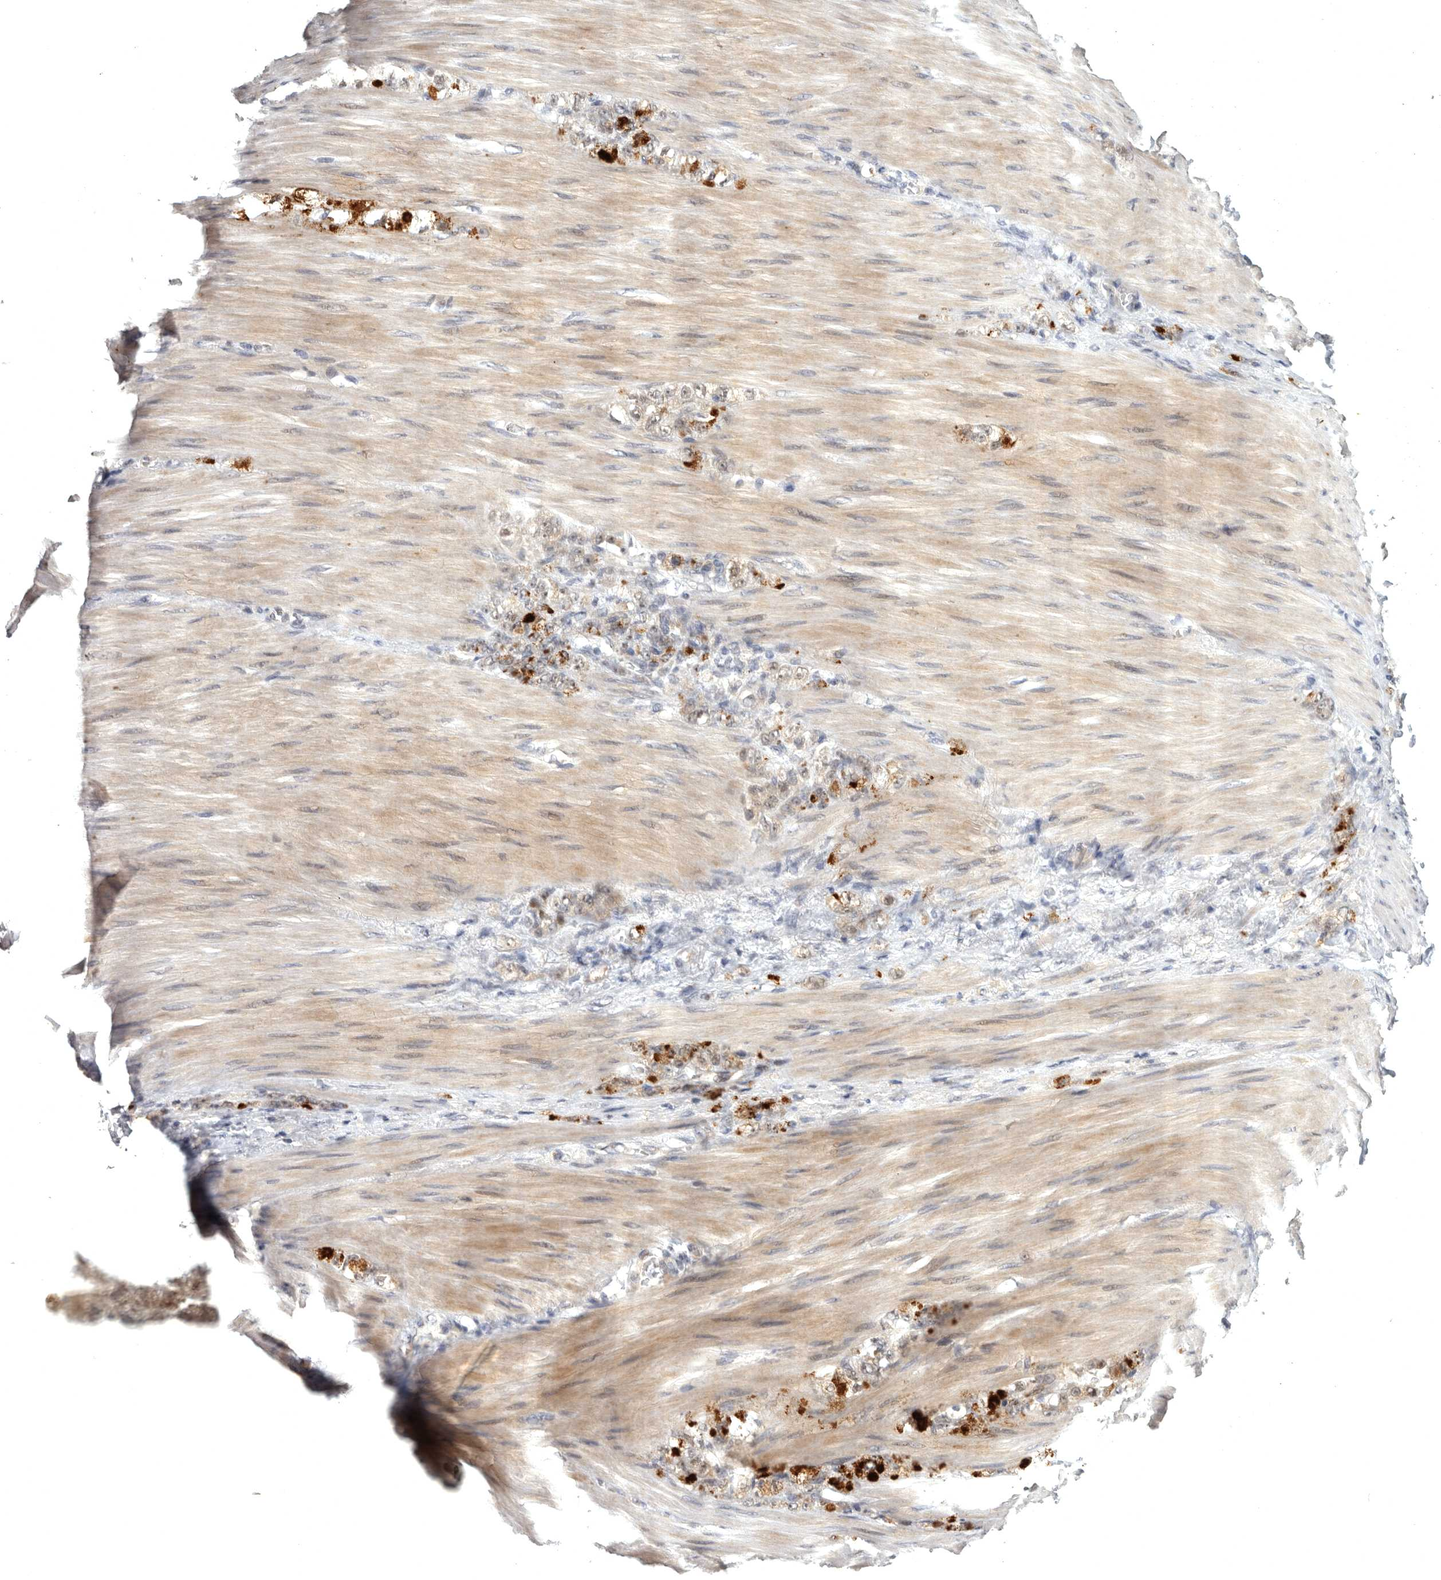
{"staining": {"intensity": "moderate", "quantity": ">75%", "location": "cytoplasmic/membranous,nuclear"}, "tissue": "stomach cancer", "cell_type": "Tumor cells", "image_type": "cancer", "snomed": [{"axis": "morphology", "description": "Normal tissue, NOS"}, {"axis": "morphology", "description": "Adenocarcinoma, NOS"}, {"axis": "topography", "description": "Stomach"}], "caption": "Immunohistochemistry (IHC) (DAB) staining of human stomach adenocarcinoma shows moderate cytoplasmic/membranous and nuclear protein staining in approximately >75% of tumor cells.", "gene": "MAN2A1", "patient": {"sex": "male", "age": 82}}